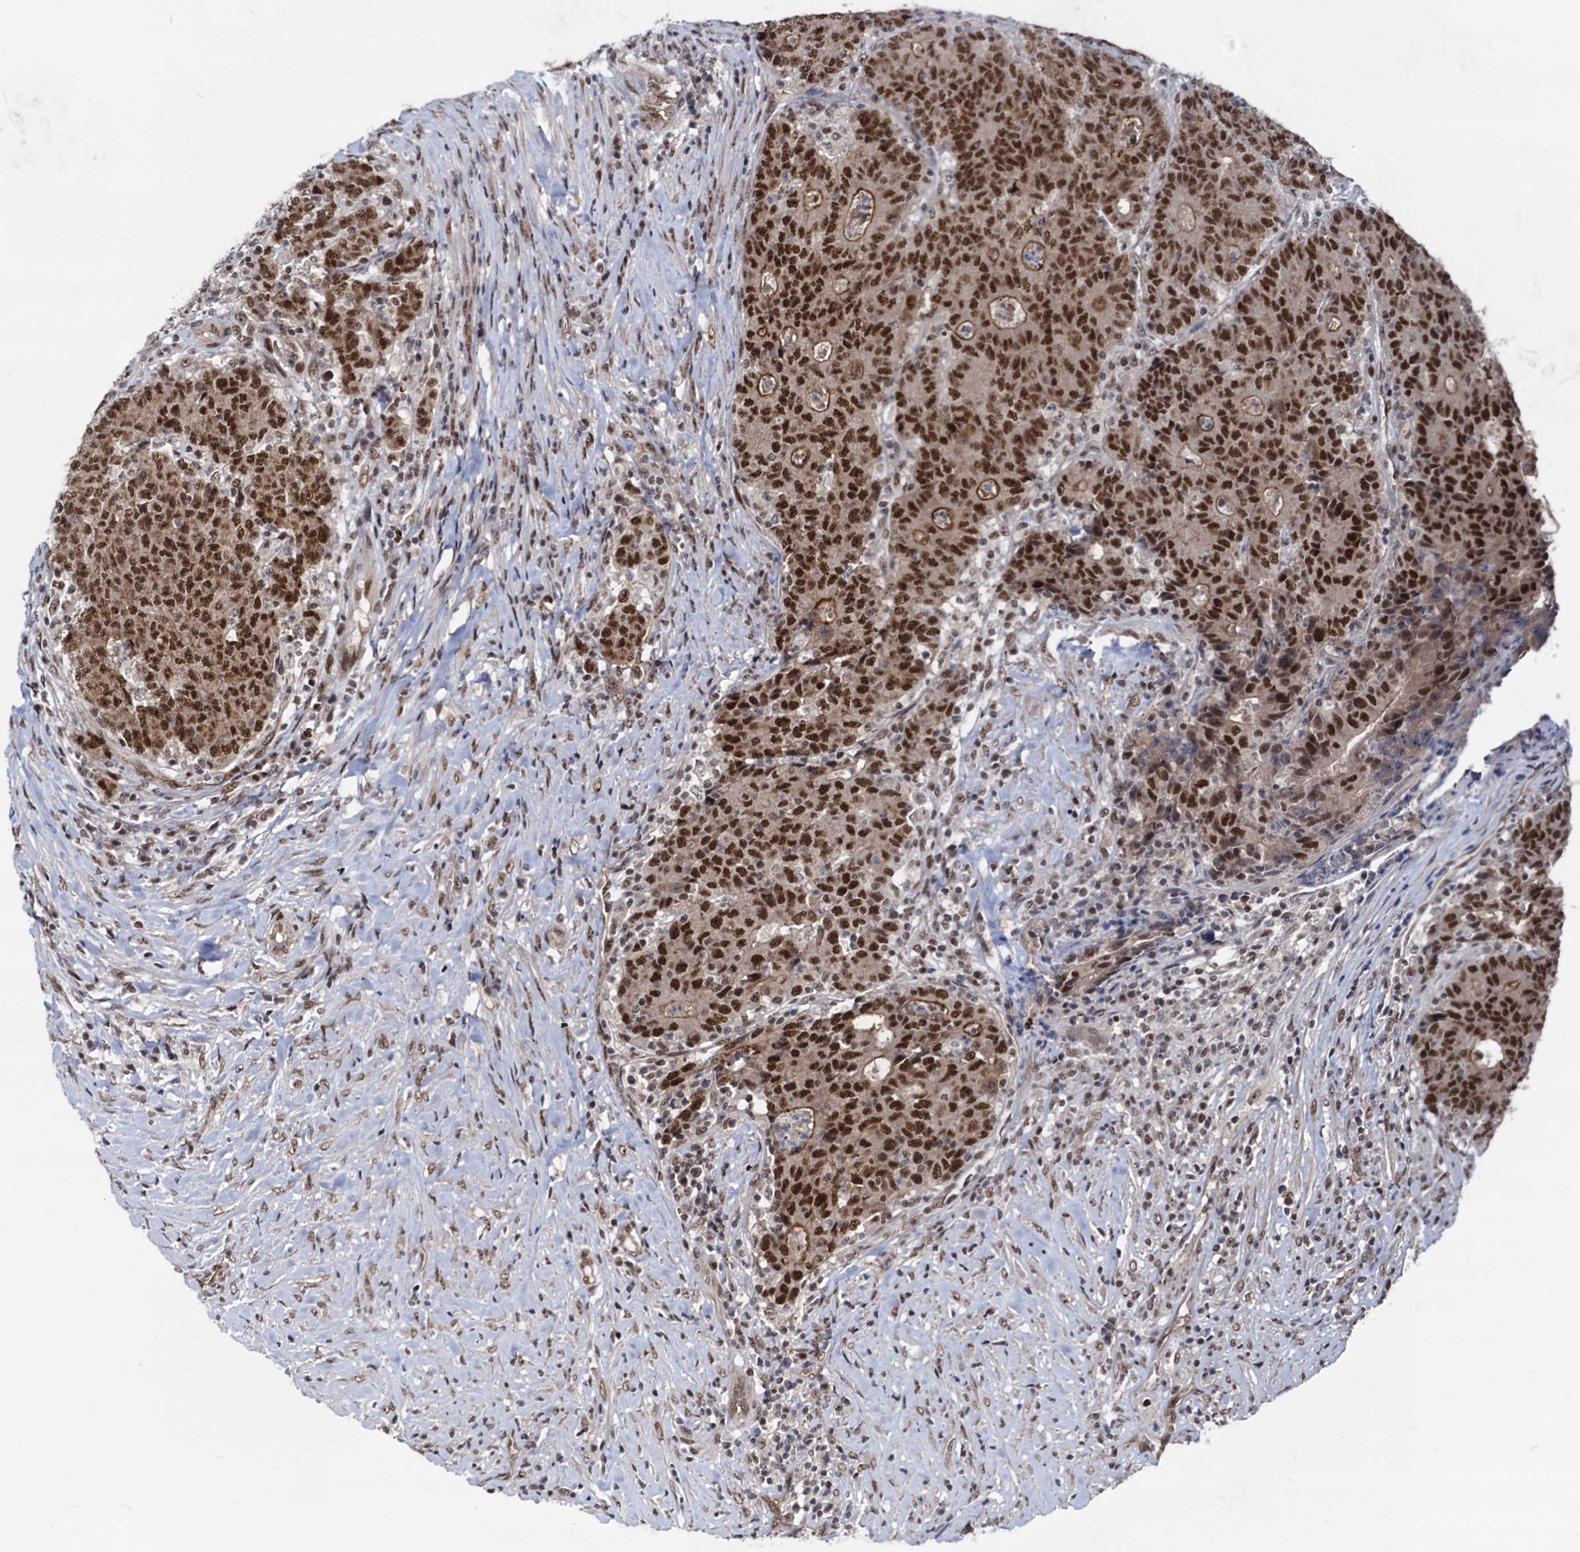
{"staining": {"intensity": "strong", "quantity": ">75%", "location": "nuclear"}, "tissue": "colorectal cancer", "cell_type": "Tumor cells", "image_type": "cancer", "snomed": [{"axis": "morphology", "description": "Adenocarcinoma, NOS"}, {"axis": "topography", "description": "Colon"}], "caption": "A brown stain labels strong nuclear positivity of a protein in colorectal cancer (adenocarcinoma) tumor cells.", "gene": "GALNT11", "patient": {"sex": "female", "age": 75}}